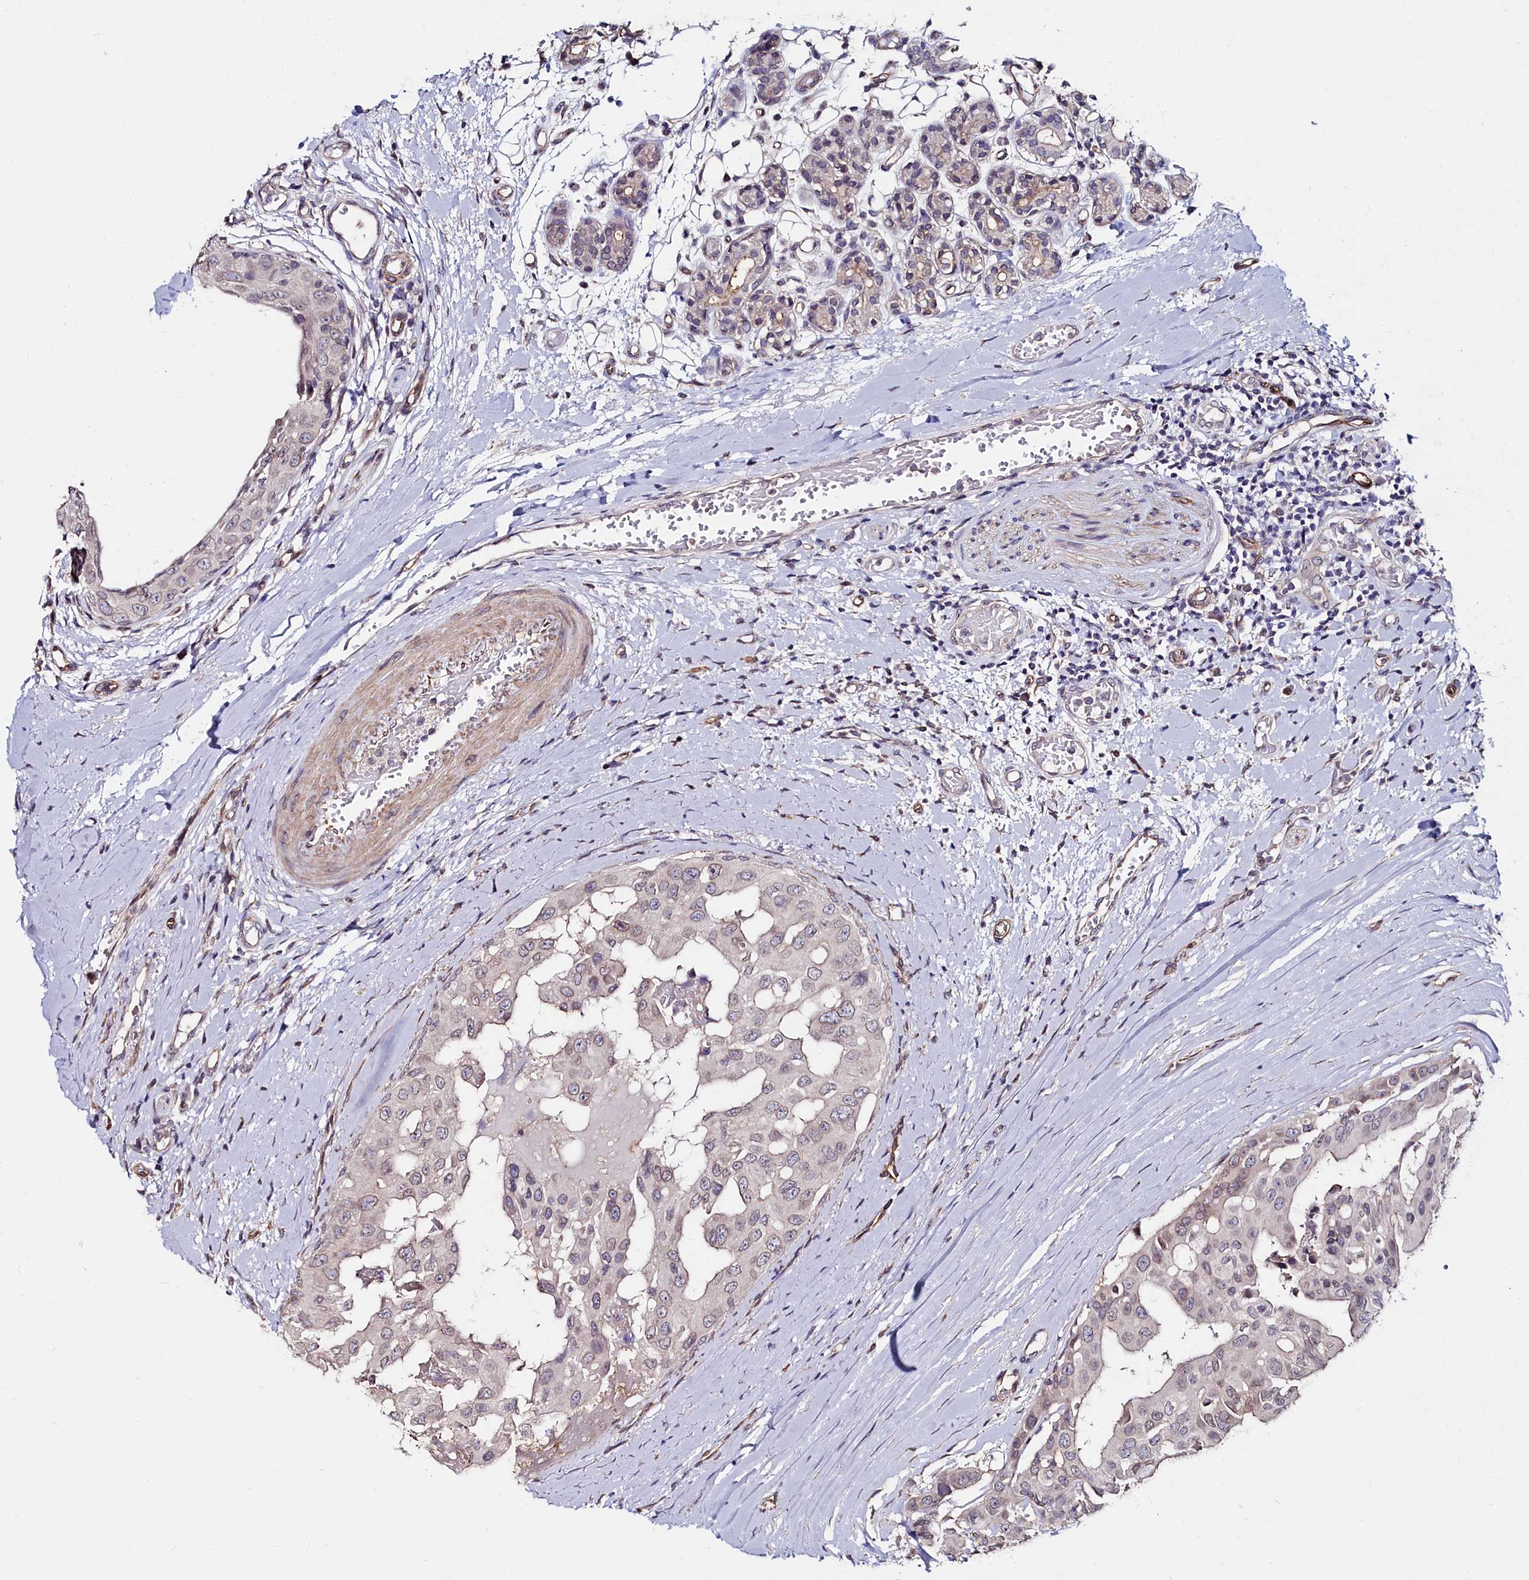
{"staining": {"intensity": "negative", "quantity": "none", "location": "none"}, "tissue": "head and neck cancer", "cell_type": "Tumor cells", "image_type": "cancer", "snomed": [{"axis": "morphology", "description": "Adenocarcinoma, NOS"}, {"axis": "morphology", "description": "Adenocarcinoma, metastatic, NOS"}, {"axis": "topography", "description": "Head-Neck"}], "caption": "A high-resolution micrograph shows IHC staining of head and neck cancer (metastatic adenocarcinoma), which demonstrates no significant staining in tumor cells.", "gene": "C4orf19", "patient": {"sex": "male", "age": 75}}